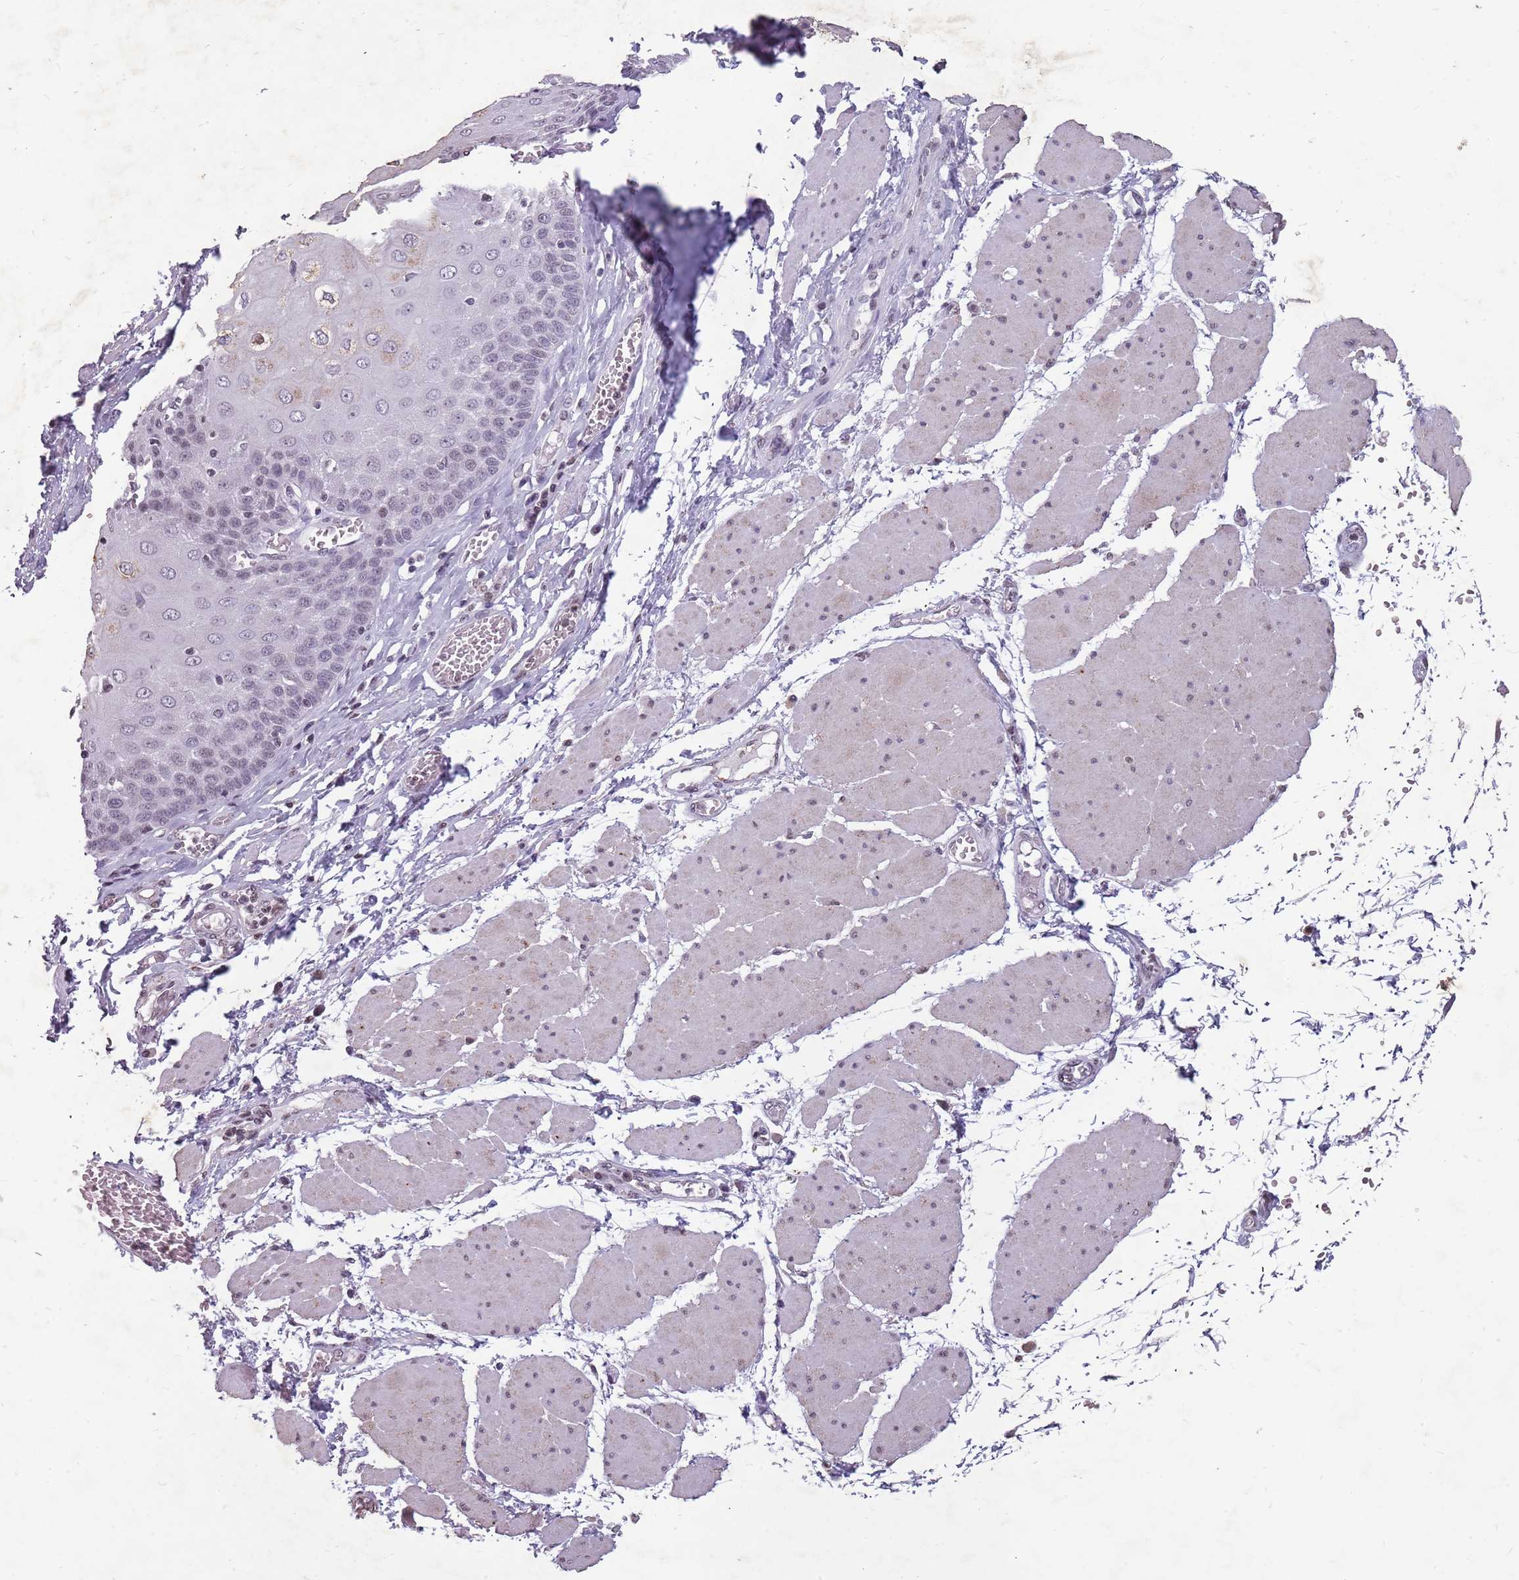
{"staining": {"intensity": "moderate", "quantity": "25%-75%", "location": "cytoplasmic/membranous"}, "tissue": "esophagus", "cell_type": "Squamous epithelial cells", "image_type": "normal", "snomed": [{"axis": "morphology", "description": "Normal tissue, NOS"}, {"axis": "topography", "description": "Esophagus"}], "caption": "A brown stain shows moderate cytoplasmic/membranous positivity of a protein in squamous epithelial cells of benign human esophagus.", "gene": "NEK6", "patient": {"sex": "male", "age": 60}}